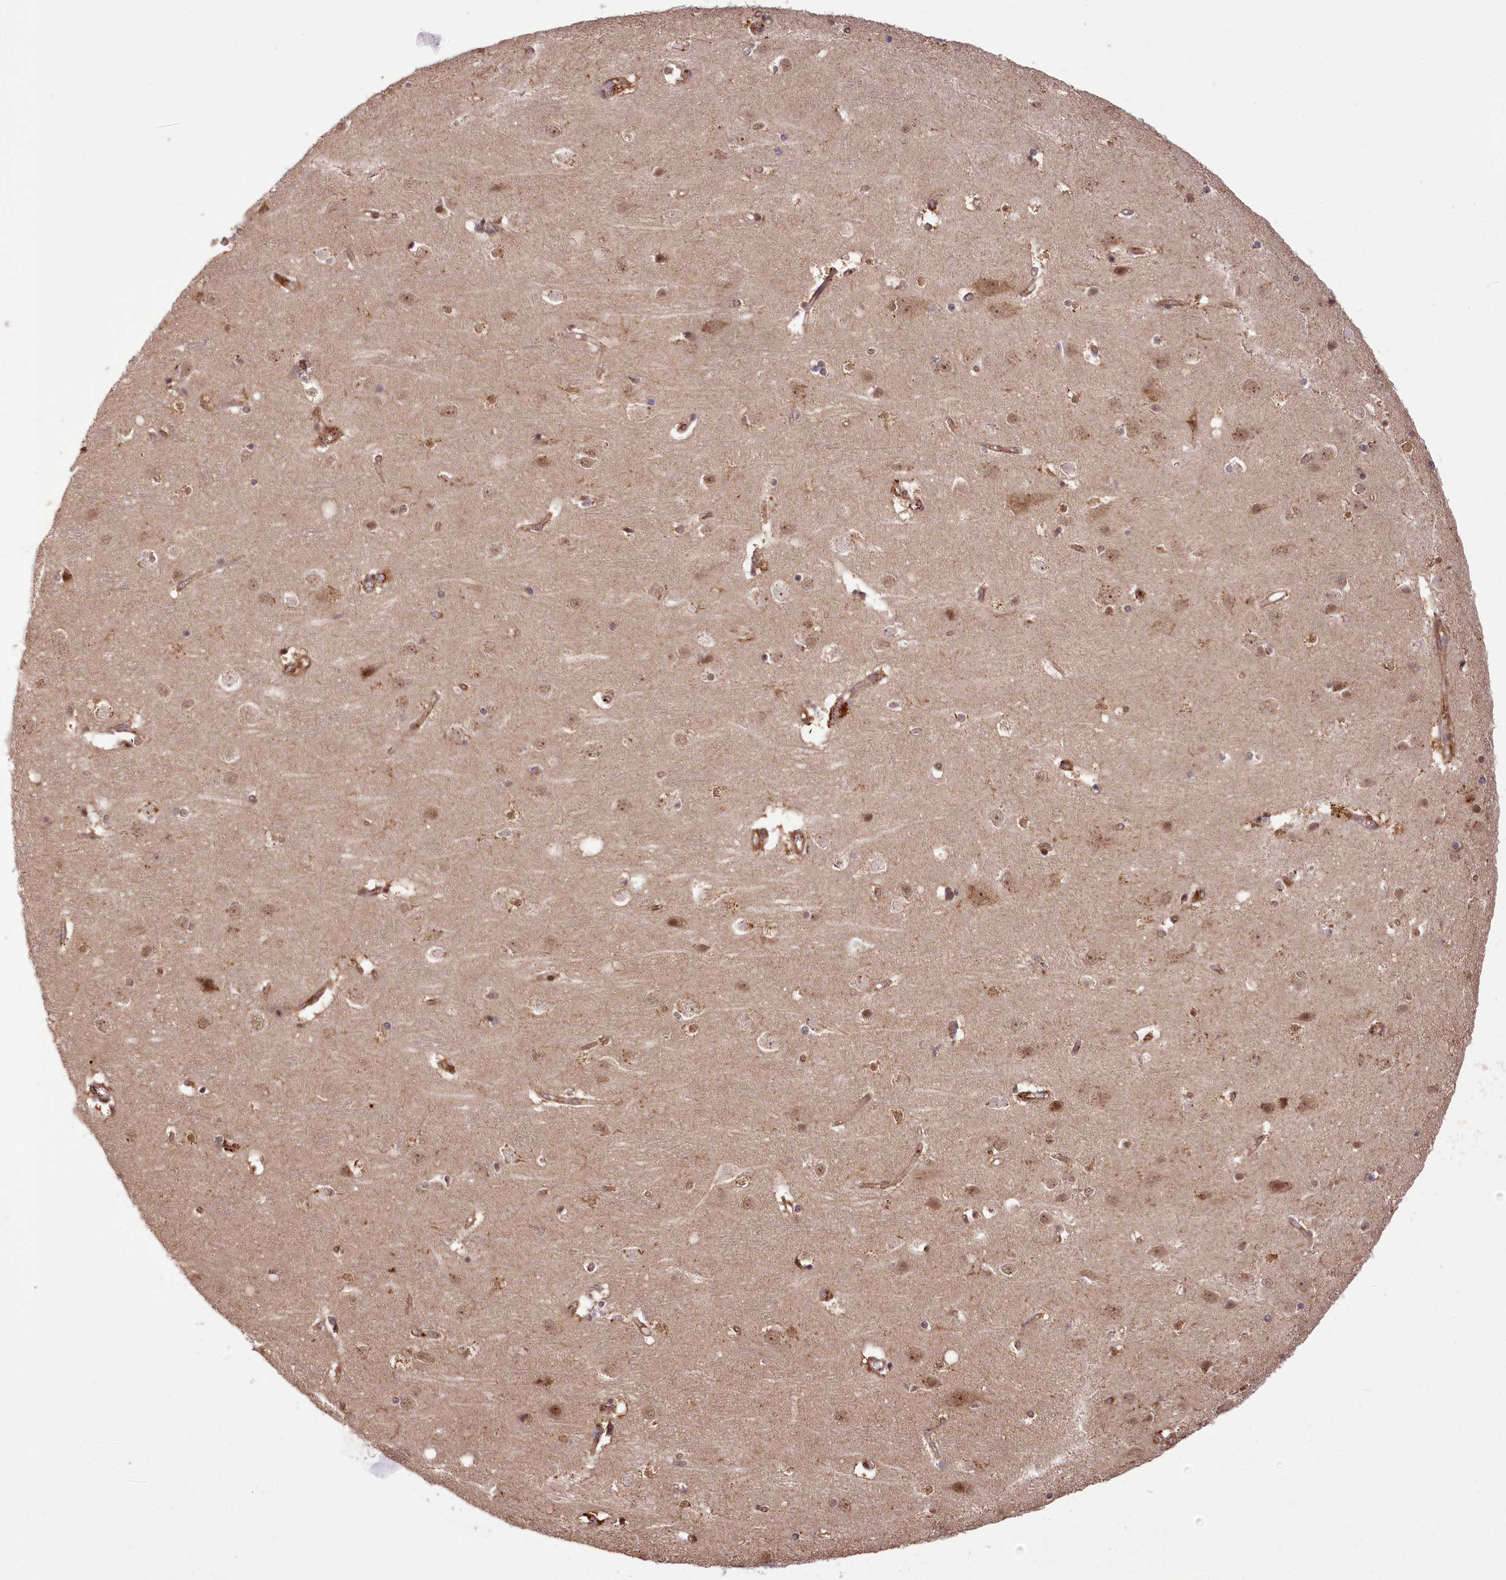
{"staining": {"intensity": "moderate", "quantity": ">75%", "location": "cytoplasmic/membranous"}, "tissue": "cerebral cortex", "cell_type": "Endothelial cells", "image_type": "normal", "snomed": [{"axis": "morphology", "description": "Normal tissue, NOS"}, {"axis": "topography", "description": "Cerebral cortex"}], "caption": "Immunohistochemical staining of unremarkable human cerebral cortex shows >75% levels of moderate cytoplasmic/membranous protein positivity in approximately >75% of endothelial cells.", "gene": "CARD19", "patient": {"sex": "male", "age": 54}}